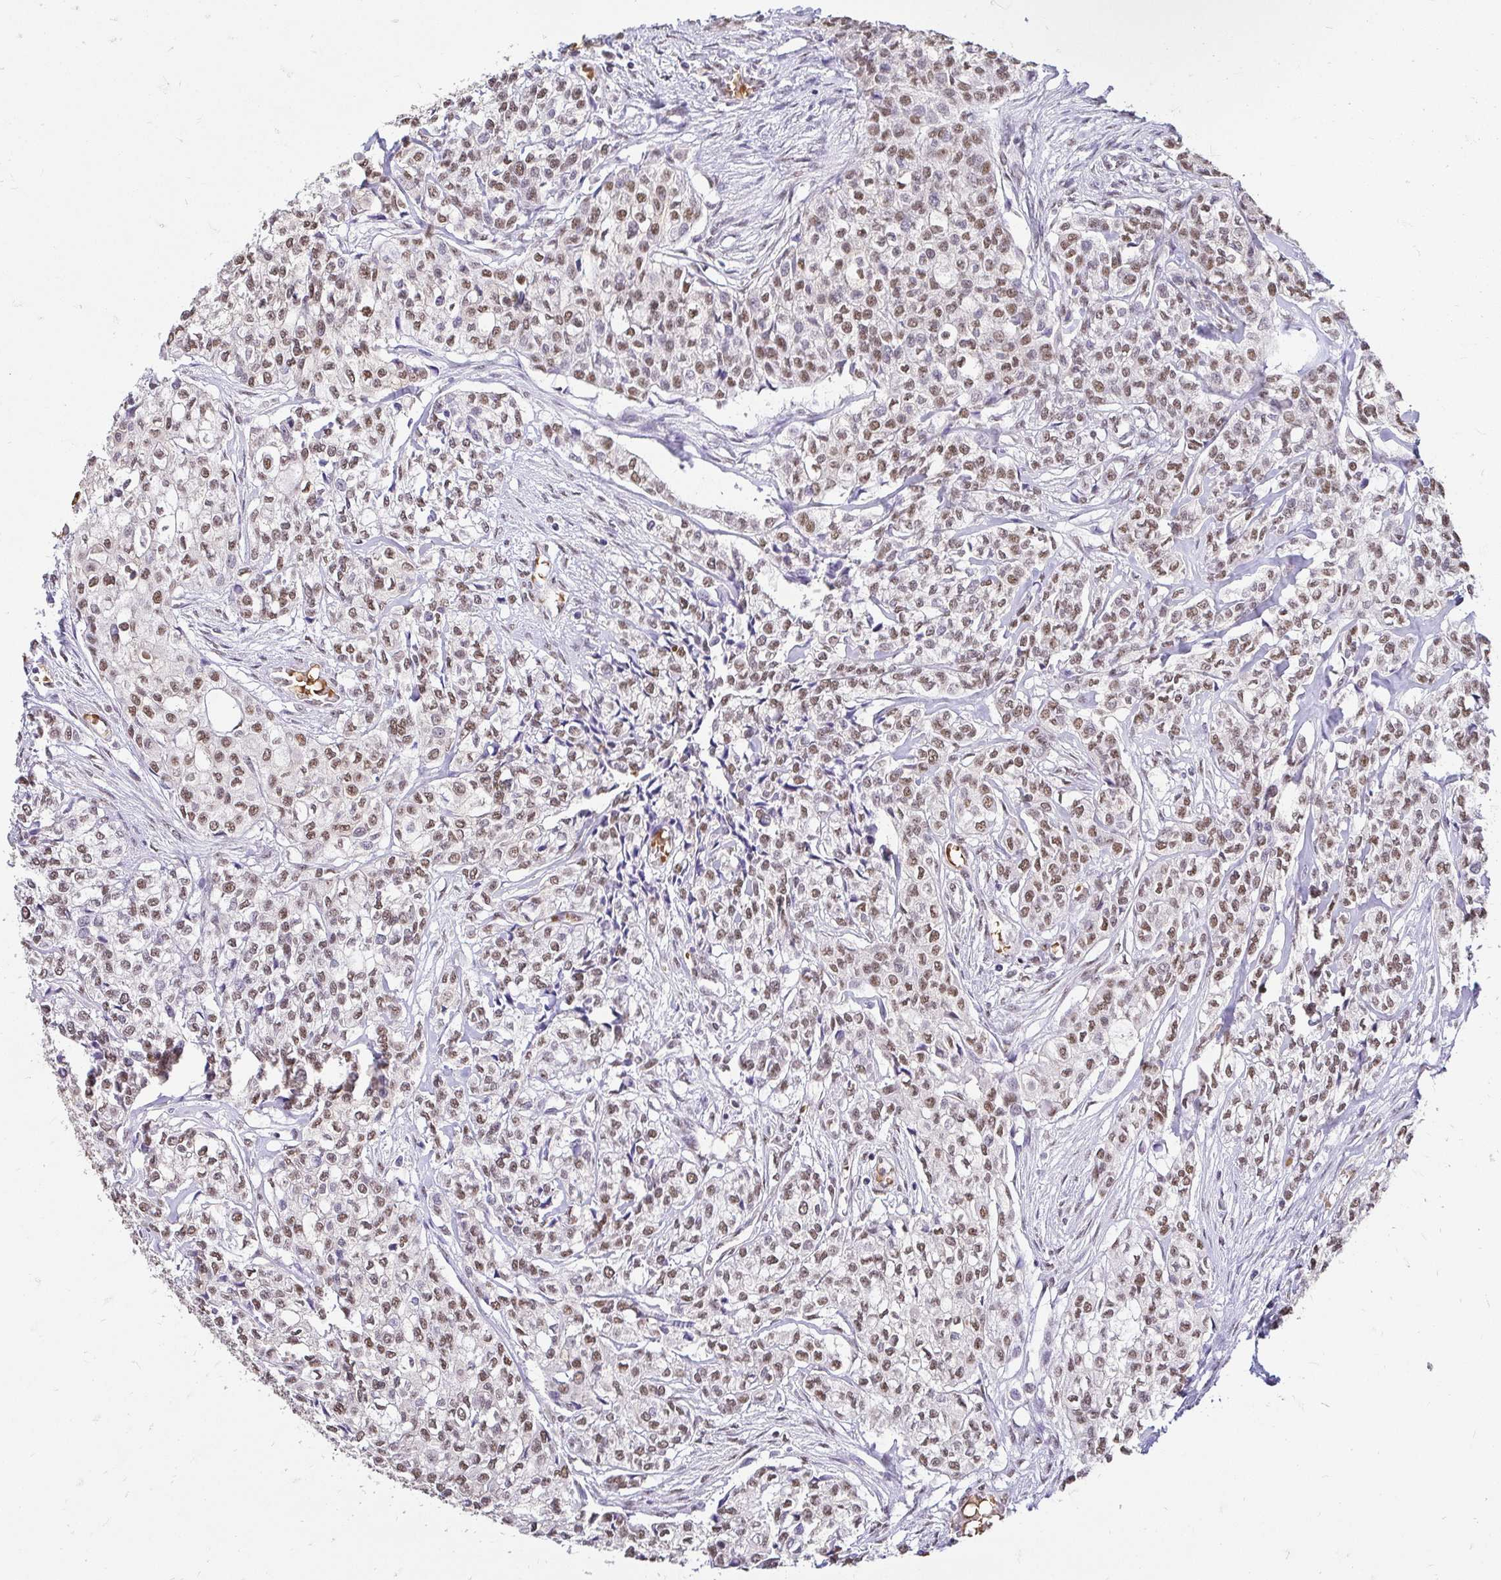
{"staining": {"intensity": "moderate", "quantity": ">75%", "location": "nuclear"}, "tissue": "head and neck cancer", "cell_type": "Tumor cells", "image_type": "cancer", "snomed": [{"axis": "morphology", "description": "Adenocarcinoma, NOS"}, {"axis": "topography", "description": "Head-Neck"}], "caption": "Immunohistochemical staining of human head and neck cancer demonstrates medium levels of moderate nuclear protein expression in approximately >75% of tumor cells.", "gene": "RIMS4", "patient": {"sex": "male", "age": 81}}